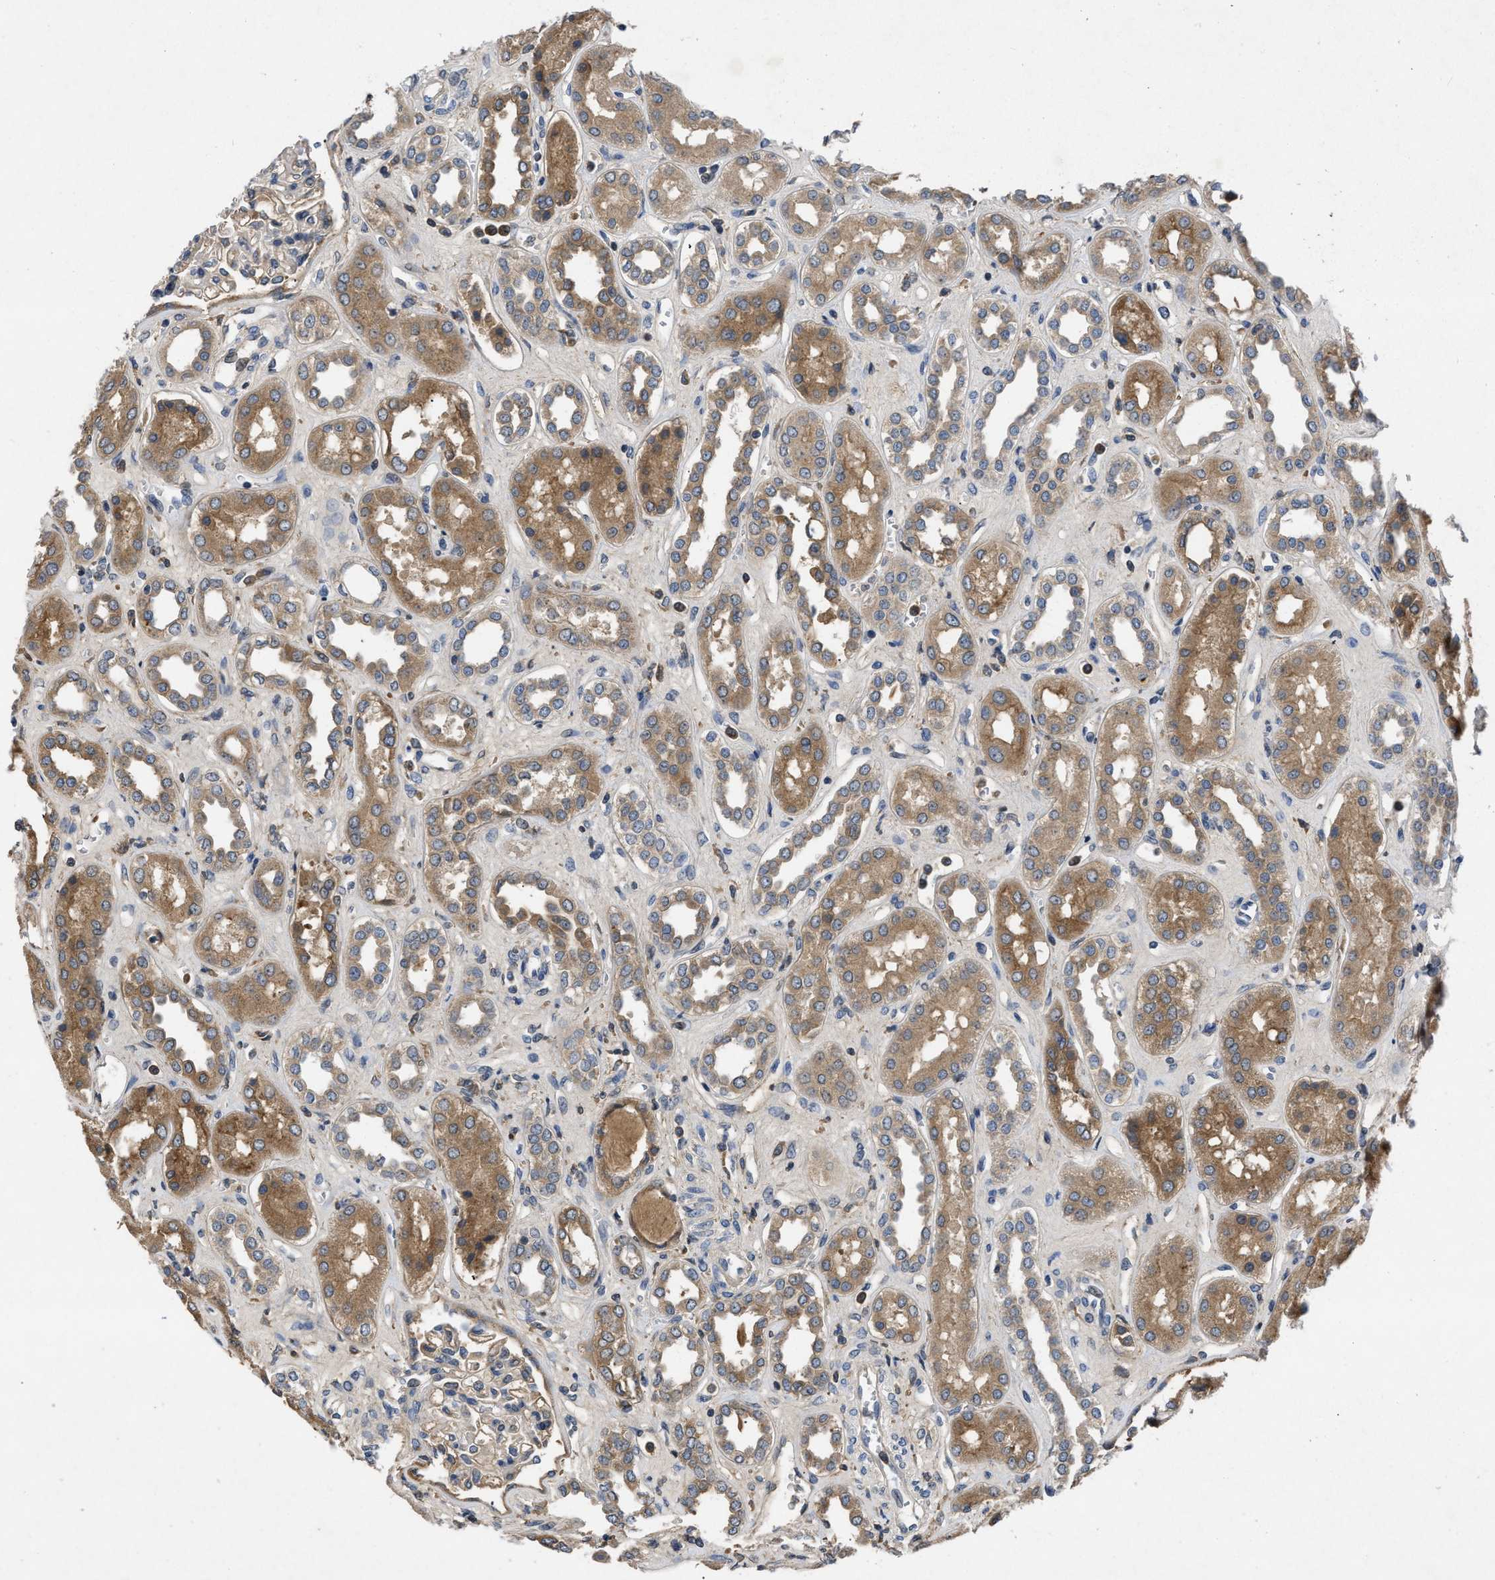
{"staining": {"intensity": "weak", "quantity": "25%-75%", "location": "cytoplasmic/membranous"}, "tissue": "kidney", "cell_type": "Cells in glomeruli", "image_type": "normal", "snomed": [{"axis": "morphology", "description": "Normal tissue, NOS"}, {"axis": "topography", "description": "Kidney"}], "caption": "Immunohistochemical staining of unremarkable human kidney reveals weak cytoplasmic/membranous protein staining in approximately 25%-75% of cells in glomeruli. (Brightfield microscopy of DAB IHC at high magnification).", "gene": "VPS4A", "patient": {"sex": "male", "age": 59}}